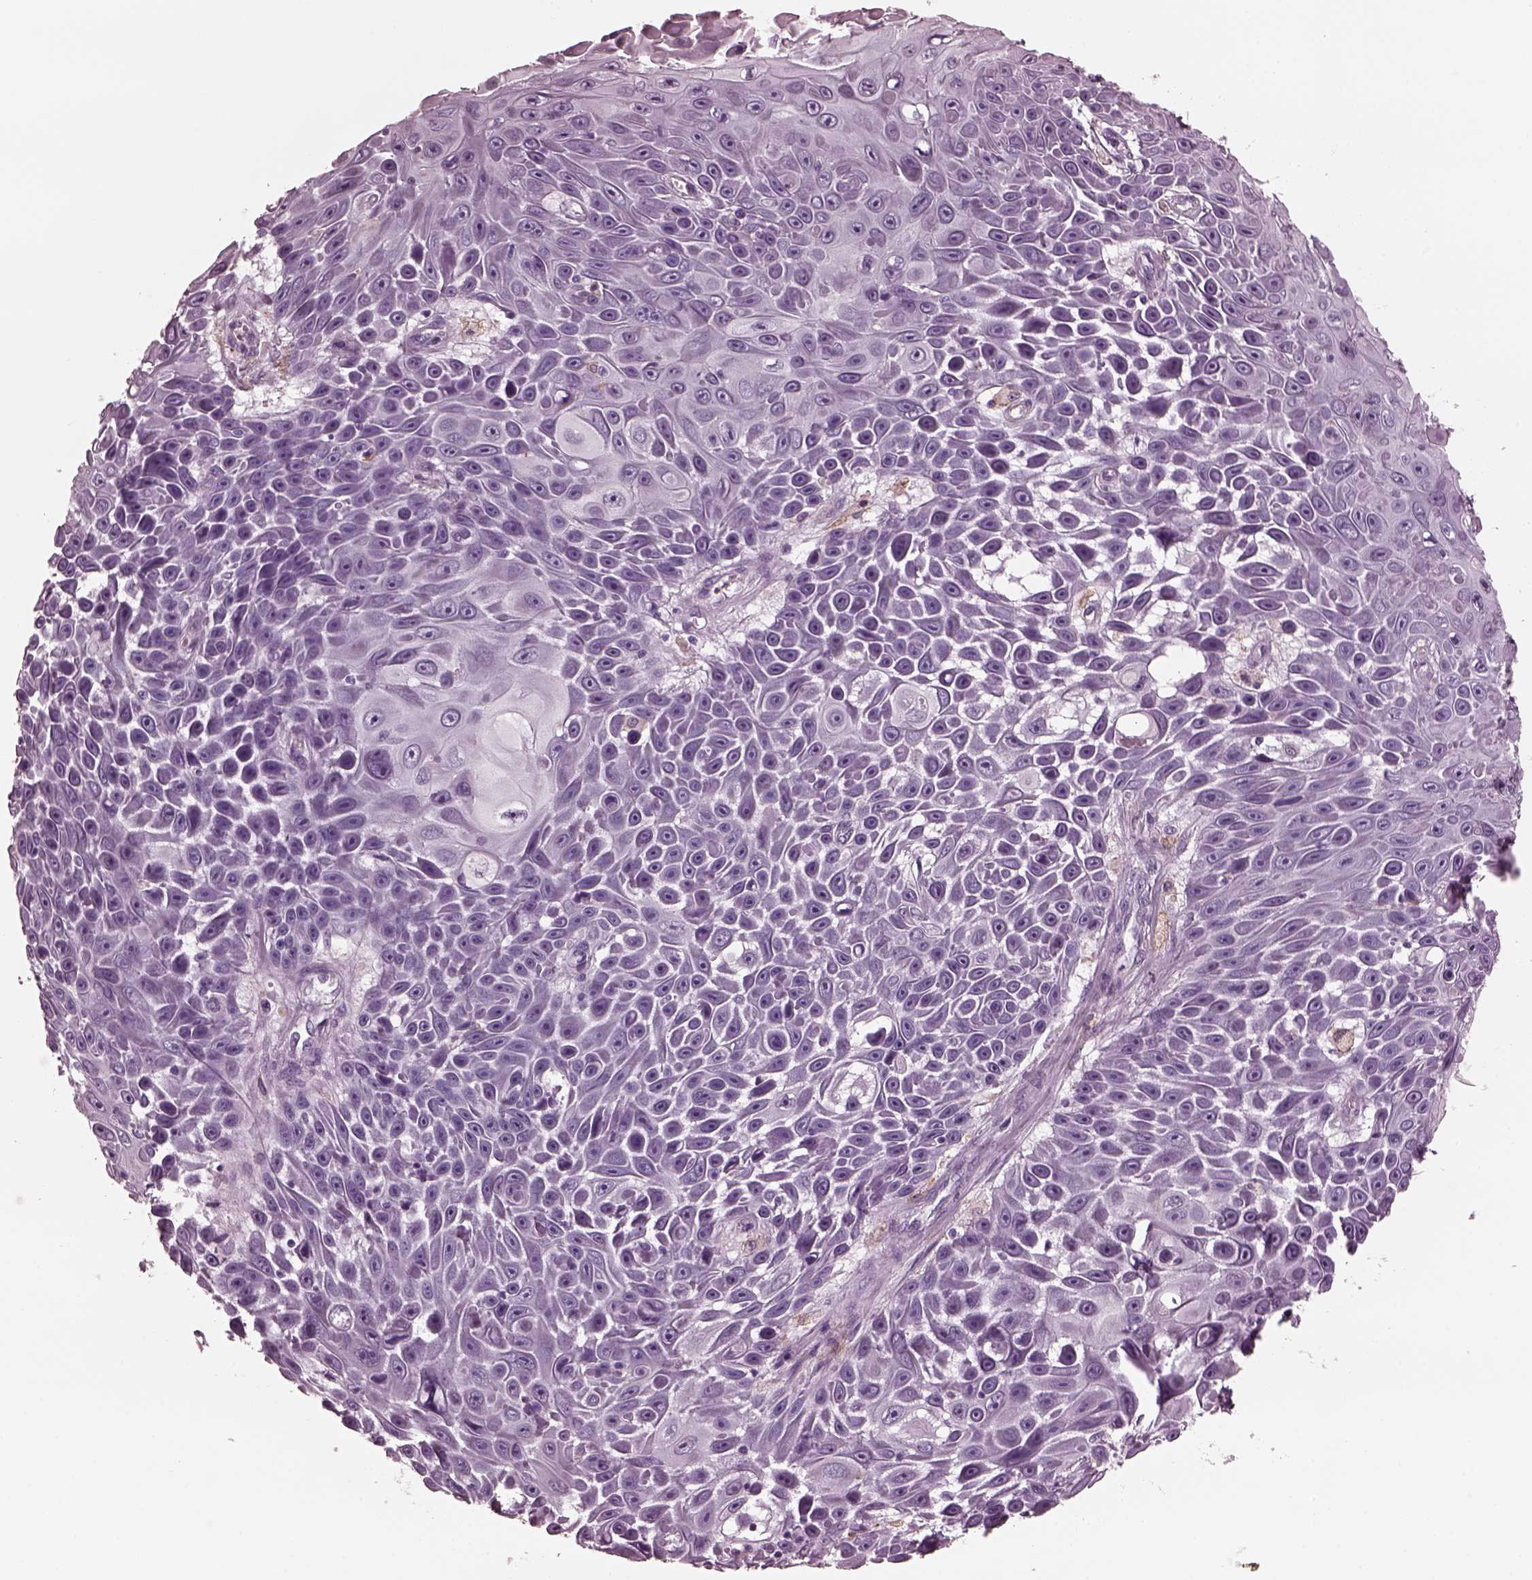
{"staining": {"intensity": "negative", "quantity": "none", "location": "none"}, "tissue": "skin cancer", "cell_type": "Tumor cells", "image_type": "cancer", "snomed": [{"axis": "morphology", "description": "Squamous cell carcinoma, NOS"}, {"axis": "topography", "description": "Skin"}], "caption": "Immunohistochemical staining of skin cancer (squamous cell carcinoma) displays no significant positivity in tumor cells. (Brightfield microscopy of DAB immunohistochemistry (IHC) at high magnification).", "gene": "CGA", "patient": {"sex": "male", "age": 82}}